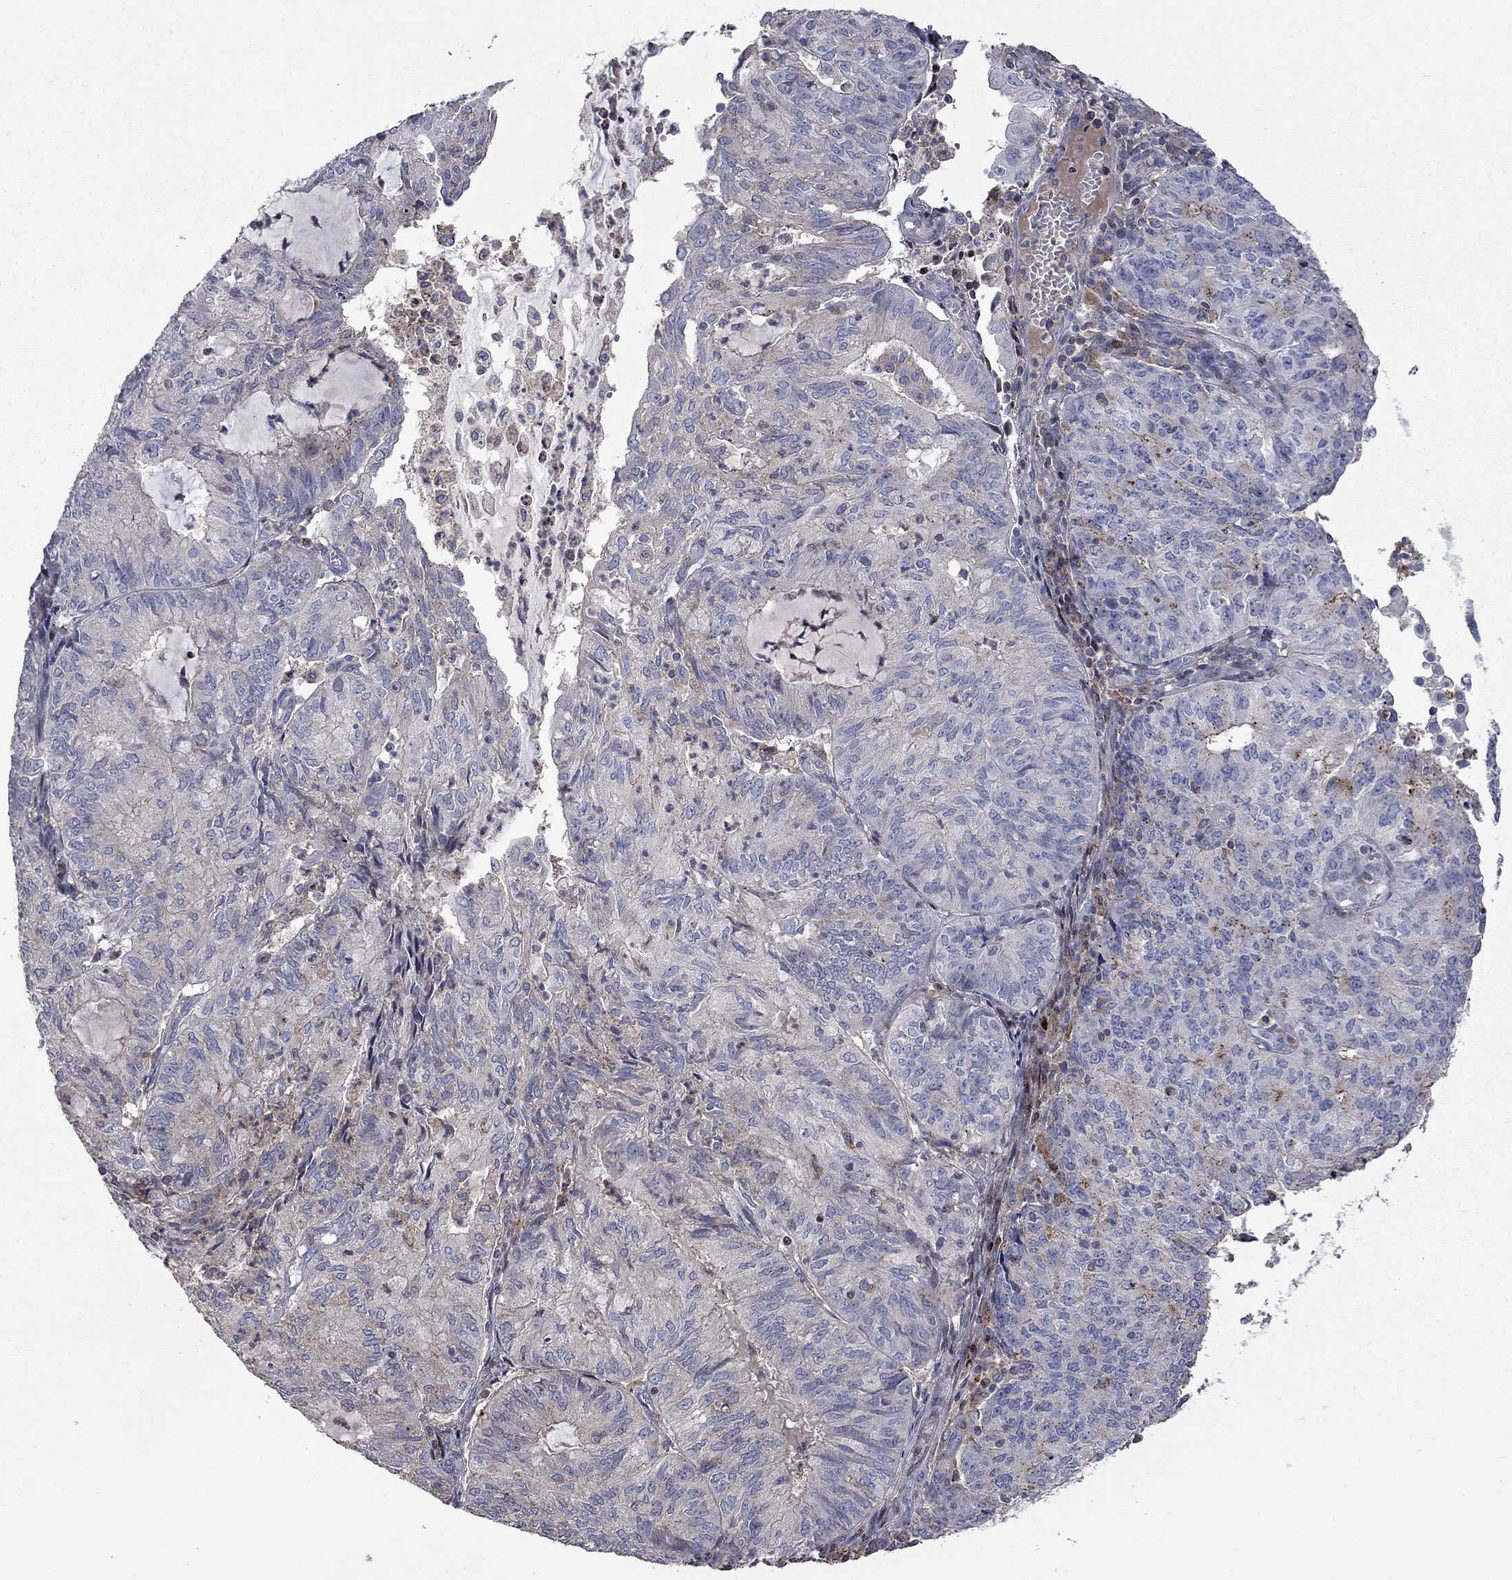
{"staining": {"intensity": "strong", "quantity": "<25%", "location": "cytoplasmic/membranous"}, "tissue": "endometrial cancer", "cell_type": "Tumor cells", "image_type": "cancer", "snomed": [{"axis": "morphology", "description": "Adenocarcinoma, NOS"}, {"axis": "topography", "description": "Endometrium"}], "caption": "This is a micrograph of immunohistochemistry (IHC) staining of endometrial adenocarcinoma, which shows strong staining in the cytoplasmic/membranous of tumor cells.", "gene": "ERN2", "patient": {"sex": "female", "age": 82}}